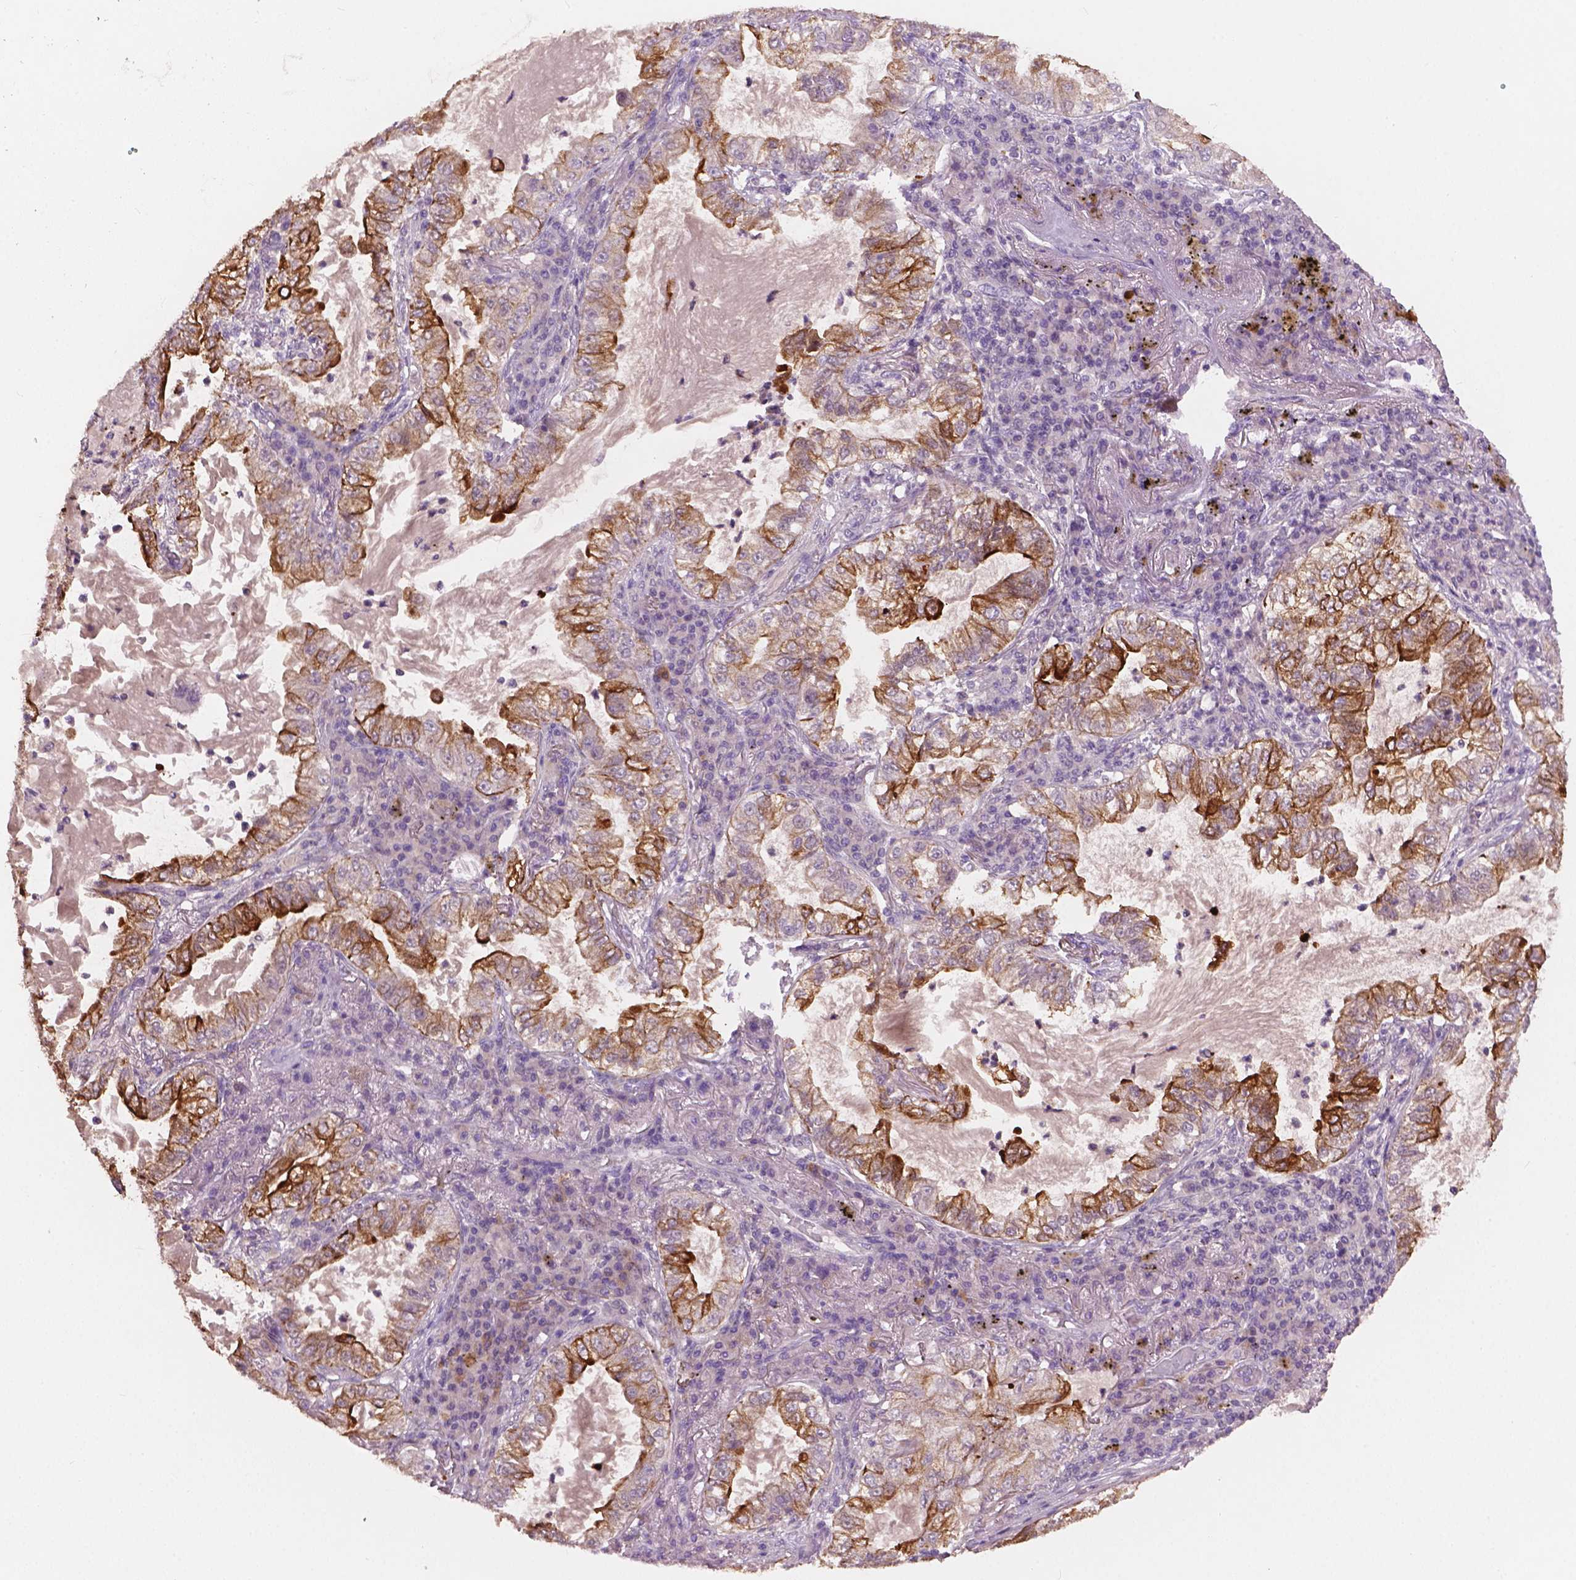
{"staining": {"intensity": "moderate", "quantity": "25%-75%", "location": "cytoplasmic/membranous"}, "tissue": "lung cancer", "cell_type": "Tumor cells", "image_type": "cancer", "snomed": [{"axis": "morphology", "description": "Adenocarcinoma, NOS"}, {"axis": "topography", "description": "Lung"}], "caption": "A brown stain highlights moderate cytoplasmic/membranous expression of a protein in lung adenocarcinoma tumor cells.", "gene": "KRT17", "patient": {"sex": "female", "age": 73}}